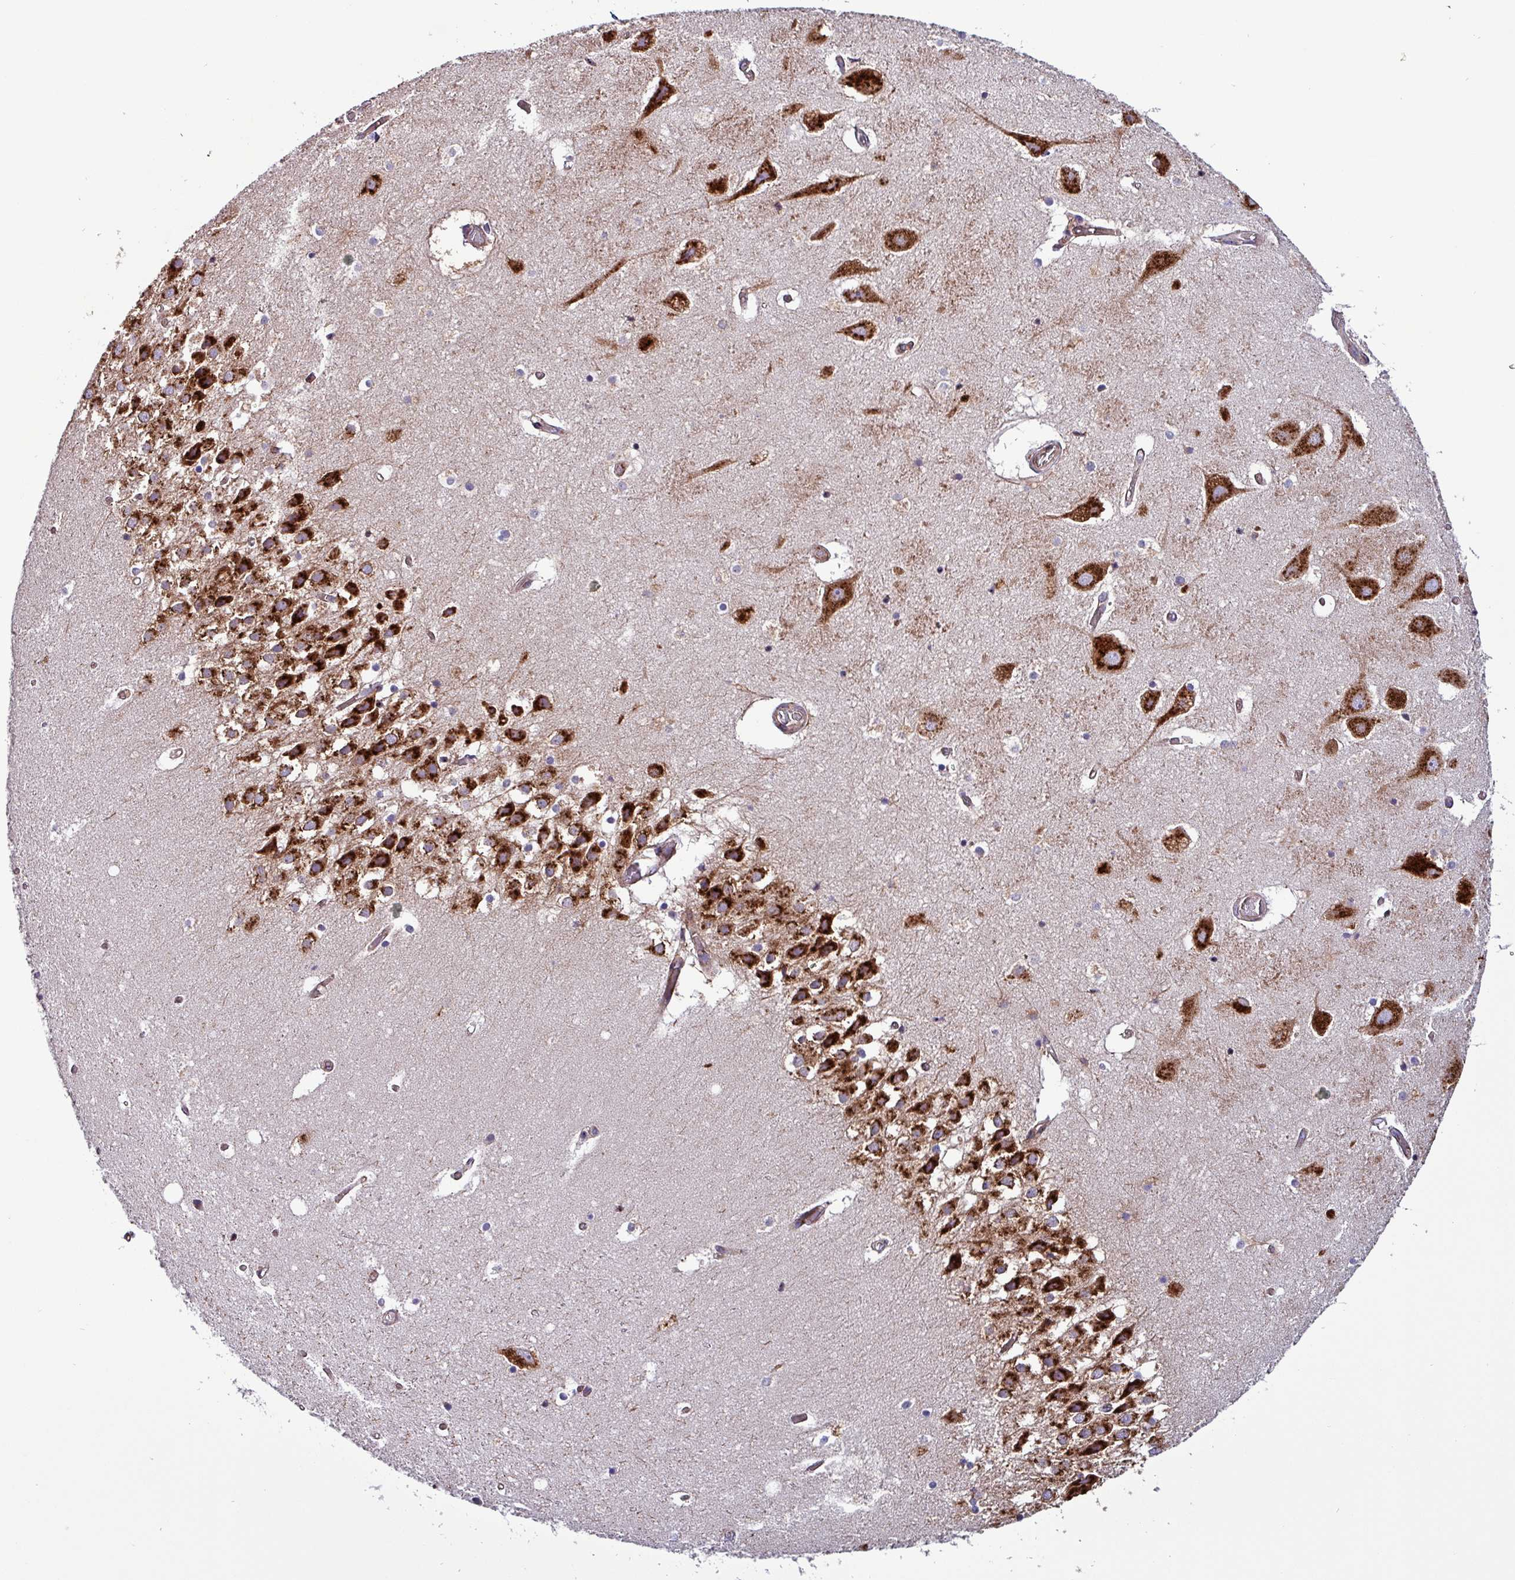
{"staining": {"intensity": "moderate", "quantity": "25%-75%", "location": "cytoplasmic/membranous"}, "tissue": "hippocampus", "cell_type": "Glial cells", "image_type": "normal", "snomed": [{"axis": "morphology", "description": "Normal tissue, NOS"}, {"axis": "topography", "description": "Hippocampus"}], "caption": "IHC of normal hippocampus exhibits medium levels of moderate cytoplasmic/membranous staining in about 25%-75% of glial cells. (Brightfield microscopy of DAB IHC at high magnification).", "gene": "VAMP4", "patient": {"sex": "female", "age": 52}}